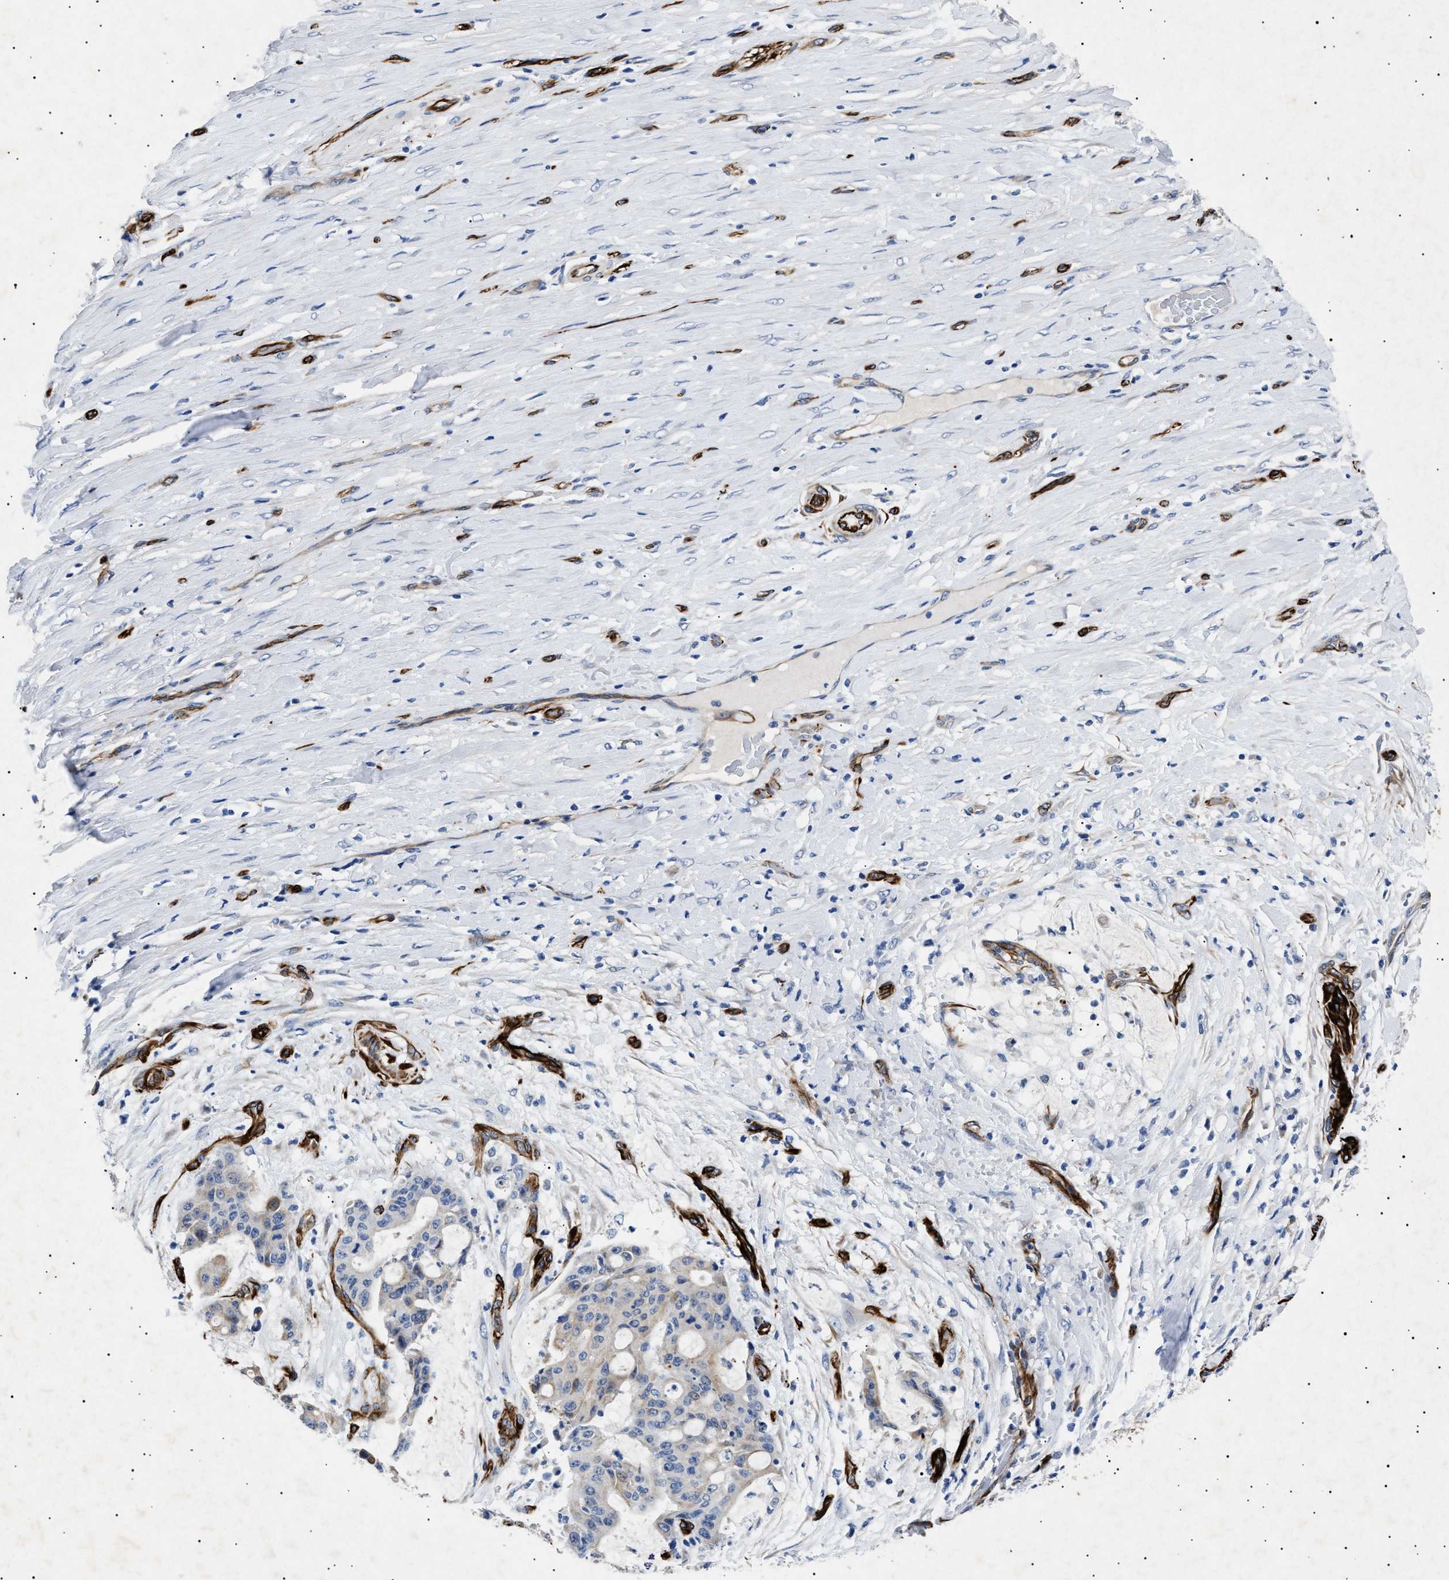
{"staining": {"intensity": "negative", "quantity": "none", "location": "none"}, "tissue": "liver cancer", "cell_type": "Tumor cells", "image_type": "cancer", "snomed": [{"axis": "morphology", "description": "Cholangiocarcinoma"}, {"axis": "topography", "description": "Liver"}], "caption": "An image of cholangiocarcinoma (liver) stained for a protein demonstrates no brown staining in tumor cells. (IHC, brightfield microscopy, high magnification).", "gene": "OLFML2A", "patient": {"sex": "female", "age": 73}}